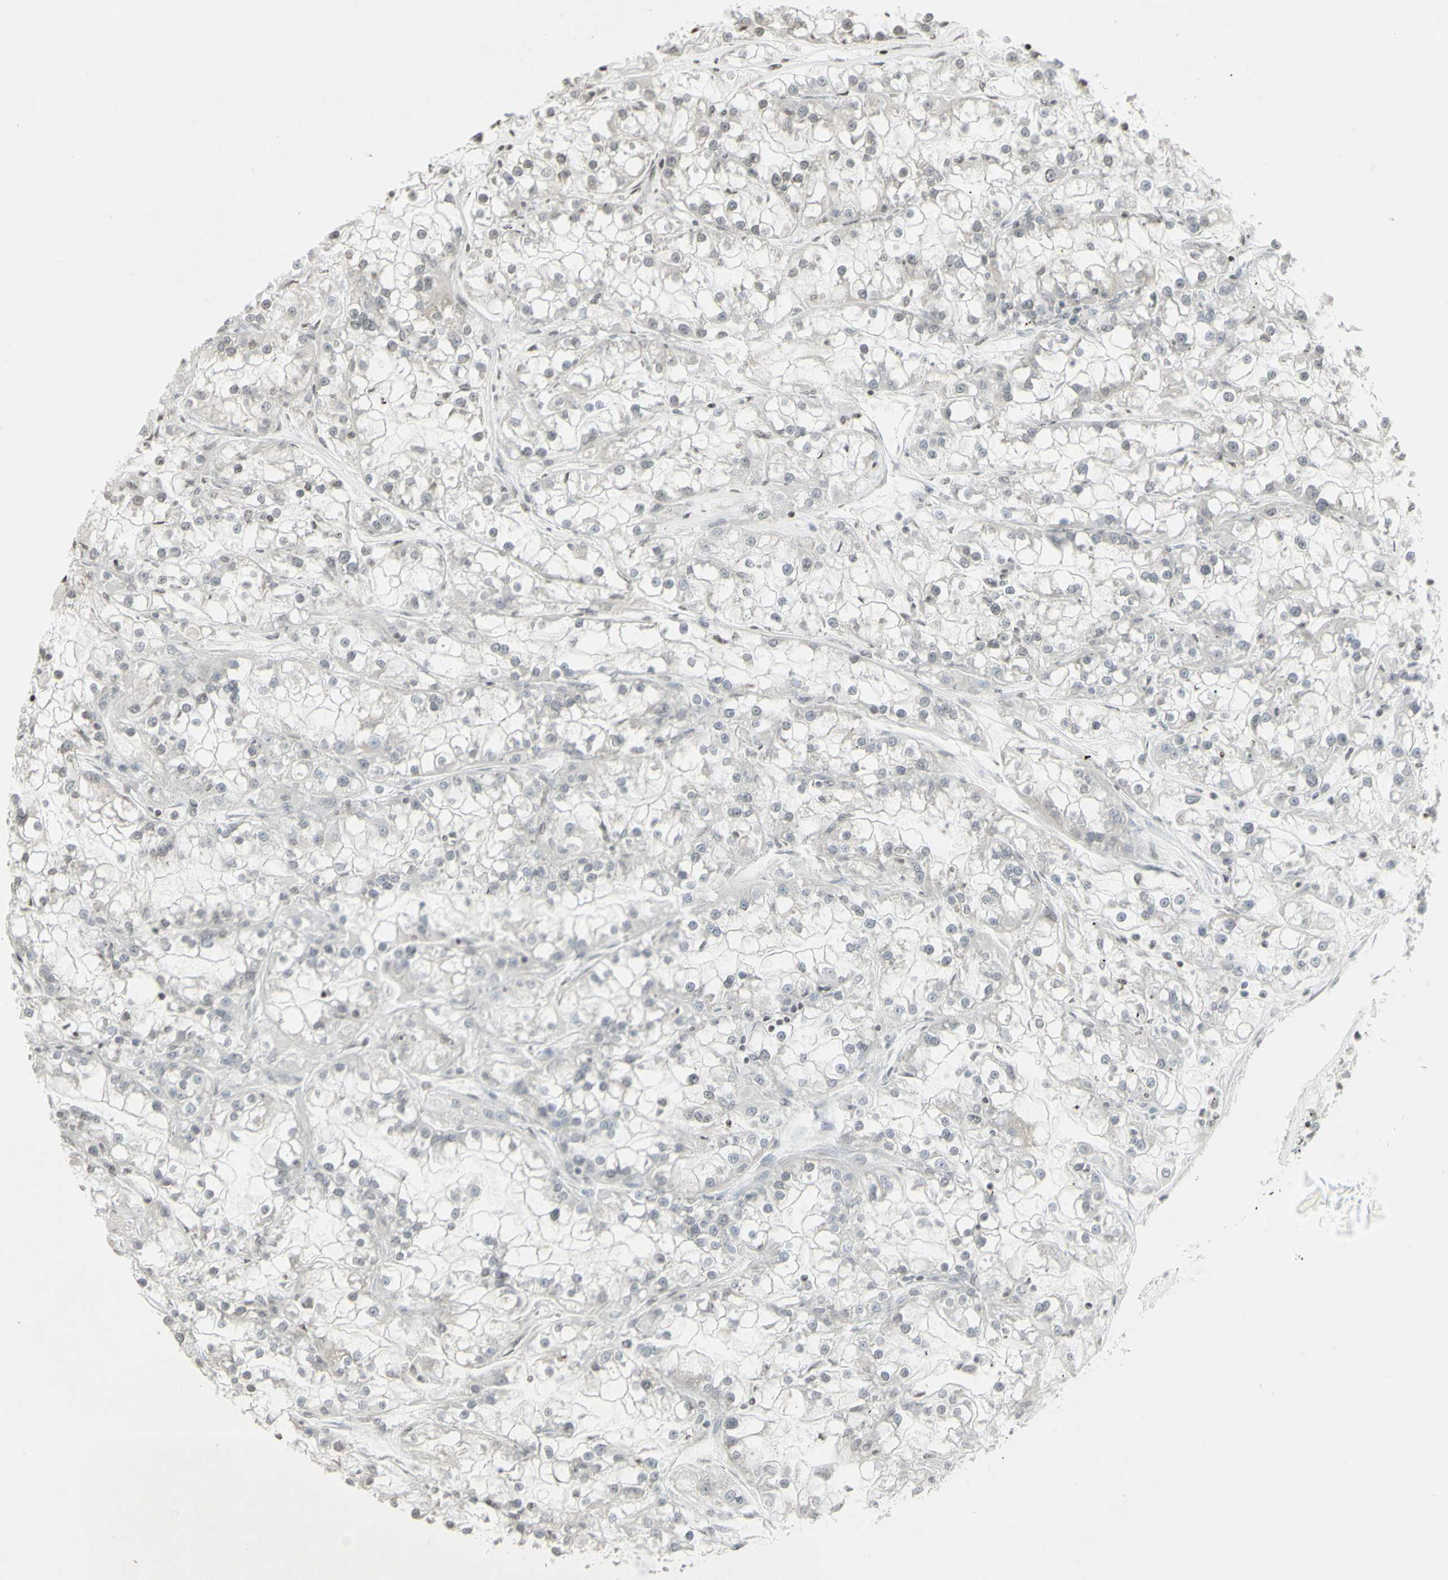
{"staining": {"intensity": "negative", "quantity": "none", "location": "none"}, "tissue": "renal cancer", "cell_type": "Tumor cells", "image_type": "cancer", "snomed": [{"axis": "morphology", "description": "Adenocarcinoma, NOS"}, {"axis": "topography", "description": "Kidney"}], "caption": "The immunohistochemistry photomicrograph has no significant staining in tumor cells of renal adenocarcinoma tissue.", "gene": "MUC5AC", "patient": {"sex": "female", "age": 52}}